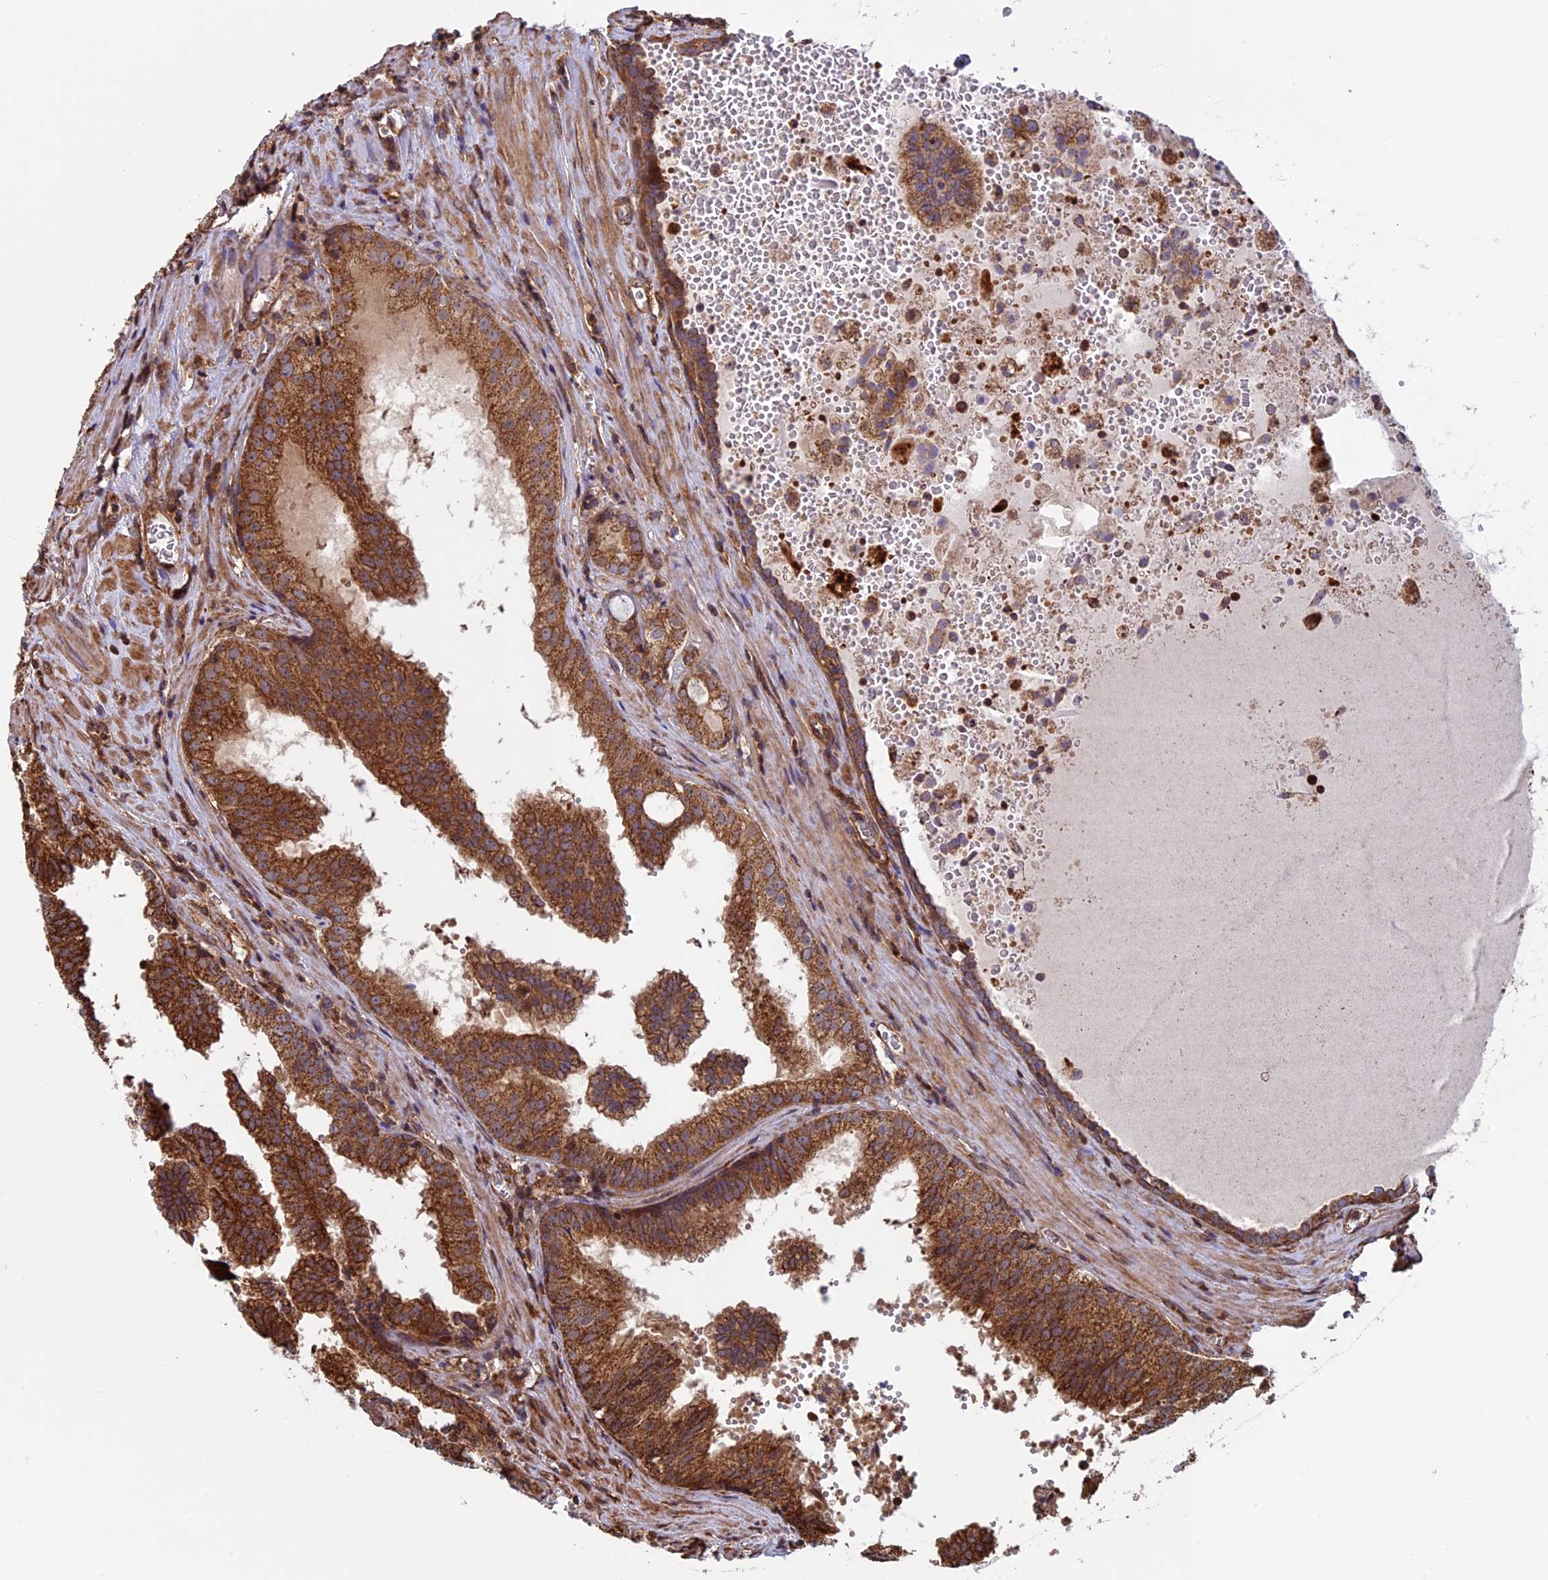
{"staining": {"intensity": "strong", "quantity": ">75%", "location": "cytoplasmic/membranous"}, "tissue": "prostate cancer", "cell_type": "Tumor cells", "image_type": "cancer", "snomed": [{"axis": "morphology", "description": "Adenocarcinoma, High grade"}, {"axis": "topography", "description": "Prostate"}], "caption": "This photomicrograph shows immunohistochemistry (IHC) staining of prostate cancer (high-grade adenocarcinoma), with high strong cytoplasmic/membranous positivity in approximately >75% of tumor cells.", "gene": "CCDC8", "patient": {"sex": "male", "age": 68}}